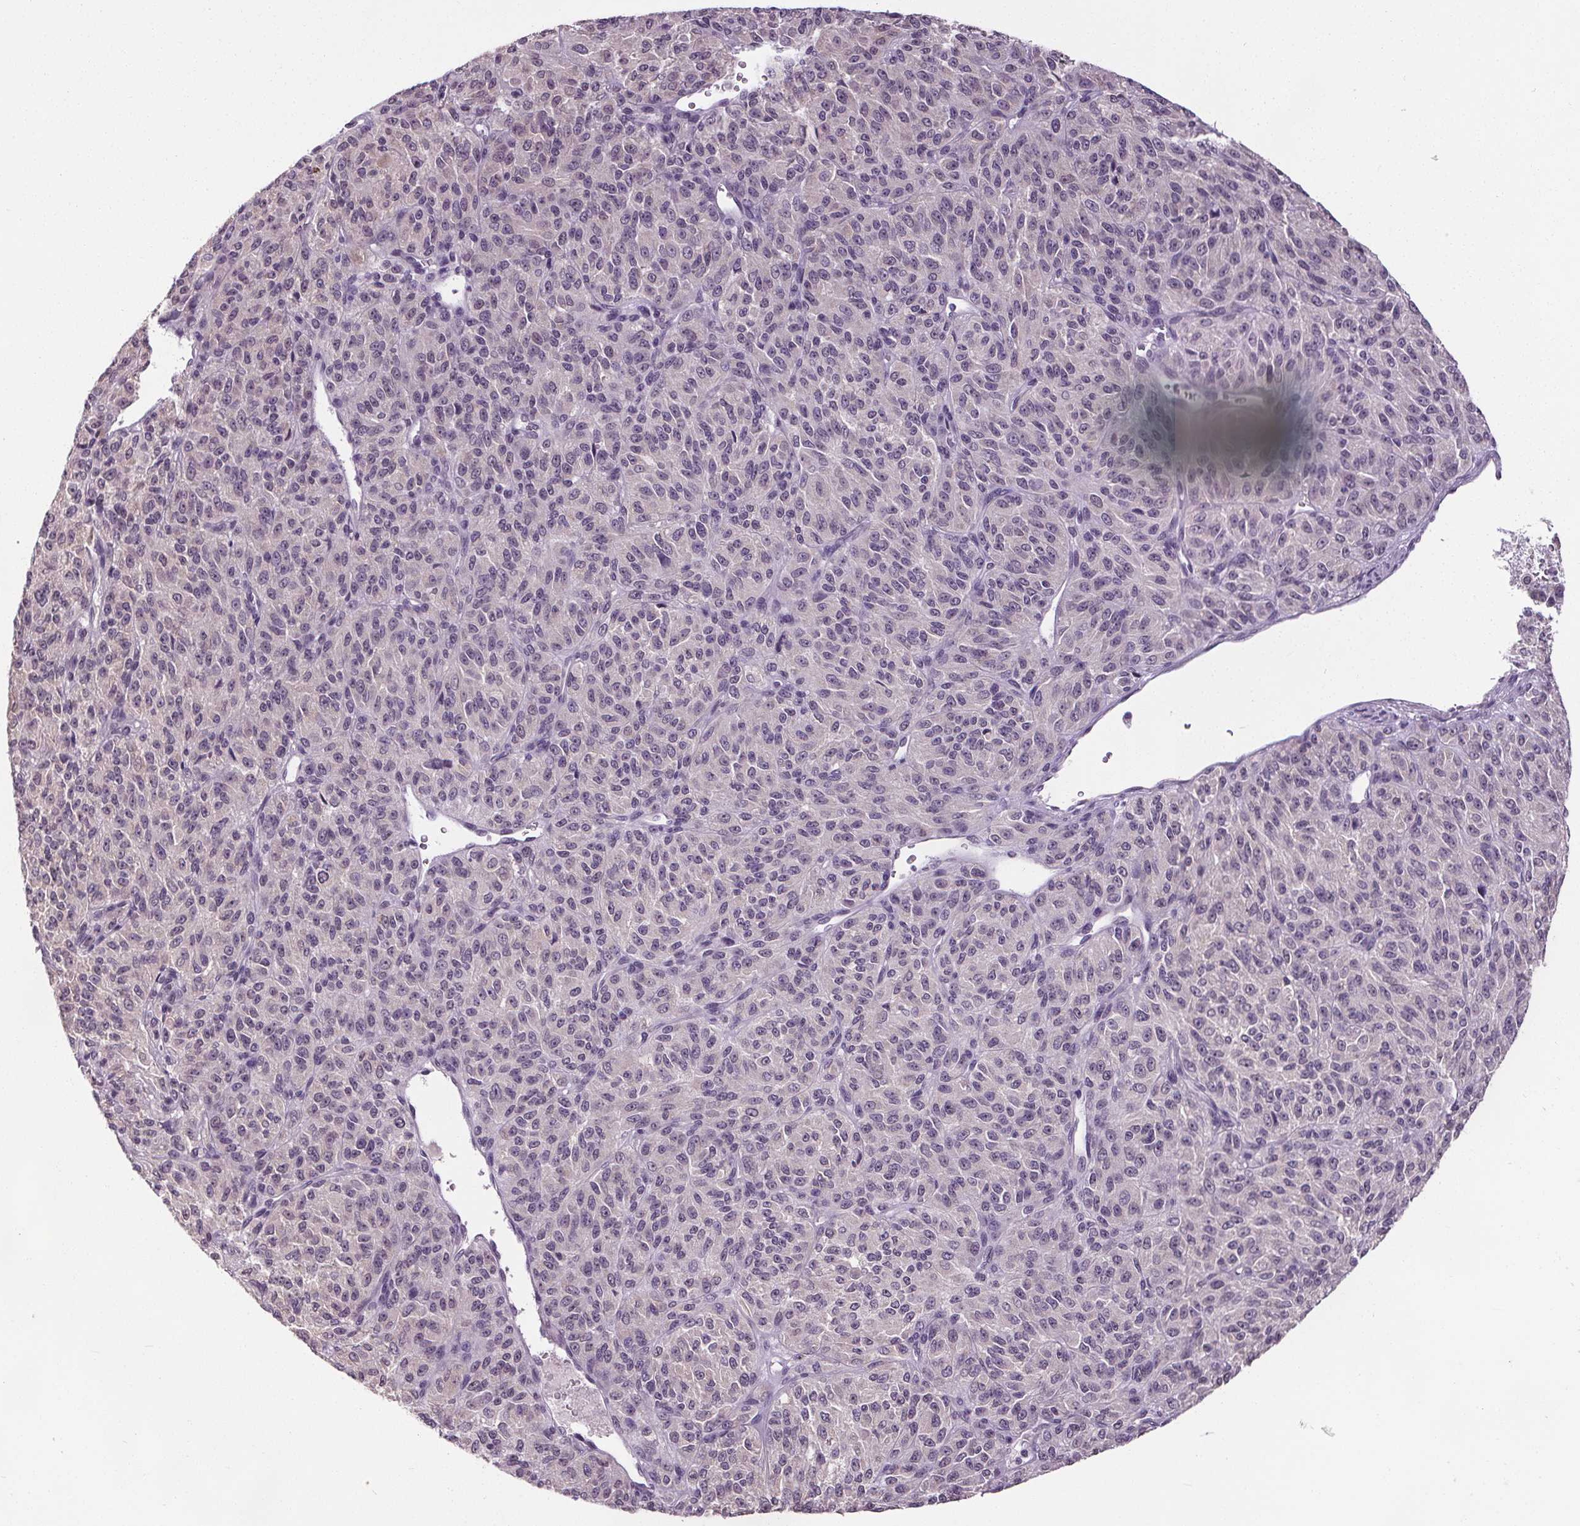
{"staining": {"intensity": "negative", "quantity": "none", "location": "none"}, "tissue": "melanoma", "cell_type": "Tumor cells", "image_type": "cancer", "snomed": [{"axis": "morphology", "description": "Malignant melanoma, Metastatic site"}, {"axis": "topography", "description": "Brain"}], "caption": "This is a photomicrograph of immunohistochemistry (IHC) staining of malignant melanoma (metastatic site), which shows no positivity in tumor cells.", "gene": "SLC2A9", "patient": {"sex": "female", "age": 56}}